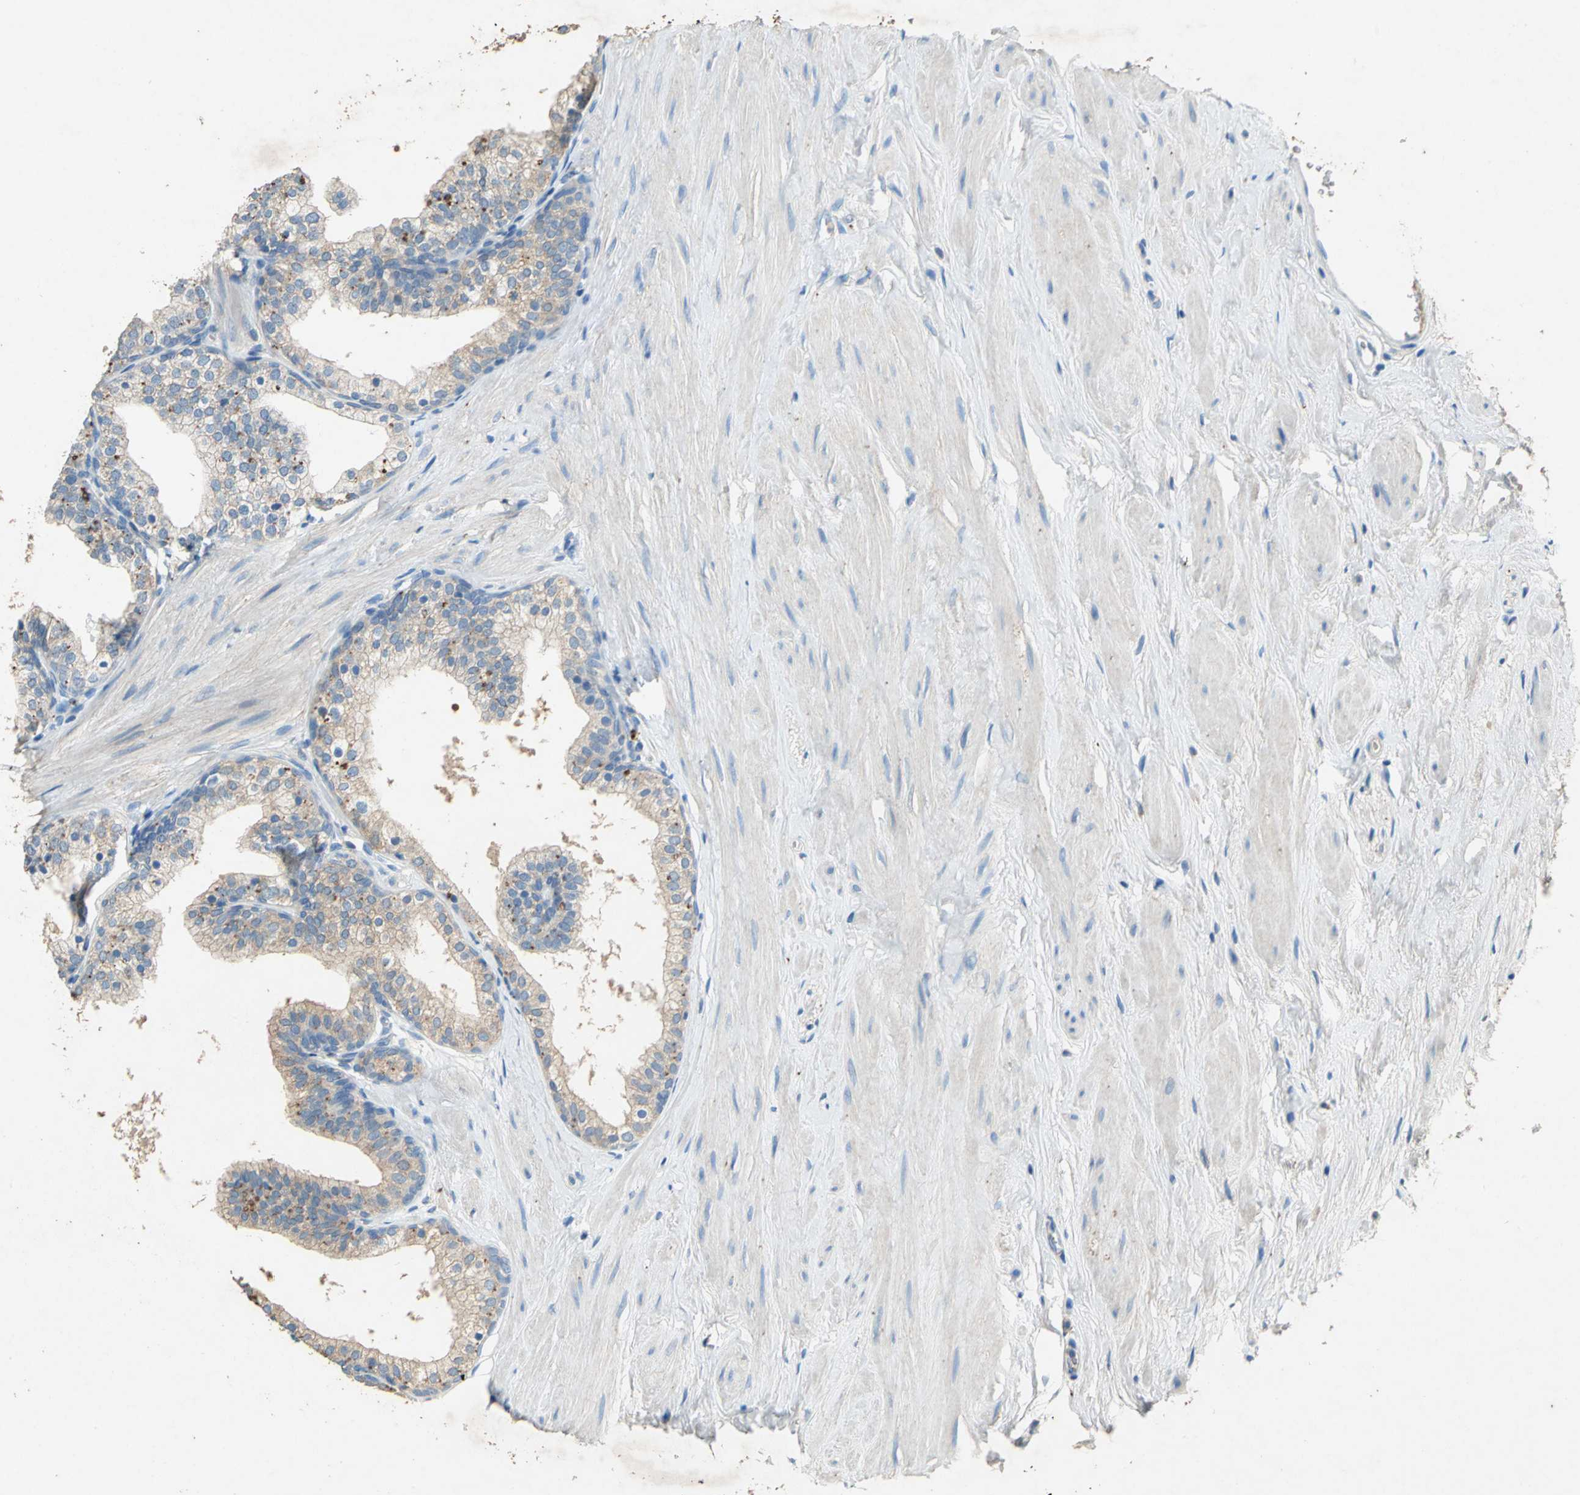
{"staining": {"intensity": "weak", "quantity": ">75%", "location": "cytoplasmic/membranous"}, "tissue": "prostate", "cell_type": "Glandular cells", "image_type": "normal", "snomed": [{"axis": "morphology", "description": "Normal tissue, NOS"}, {"axis": "topography", "description": "Prostate"}], "caption": "Prostate stained with DAB immunohistochemistry (IHC) shows low levels of weak cytoplasmic/membranous positivity in about >75% of glandular cells. (Brightfield microscopy of DAB IHC at high magnification).", "gene": "ADAMTS5", "patient": {"sex": "male", "age": 60}}